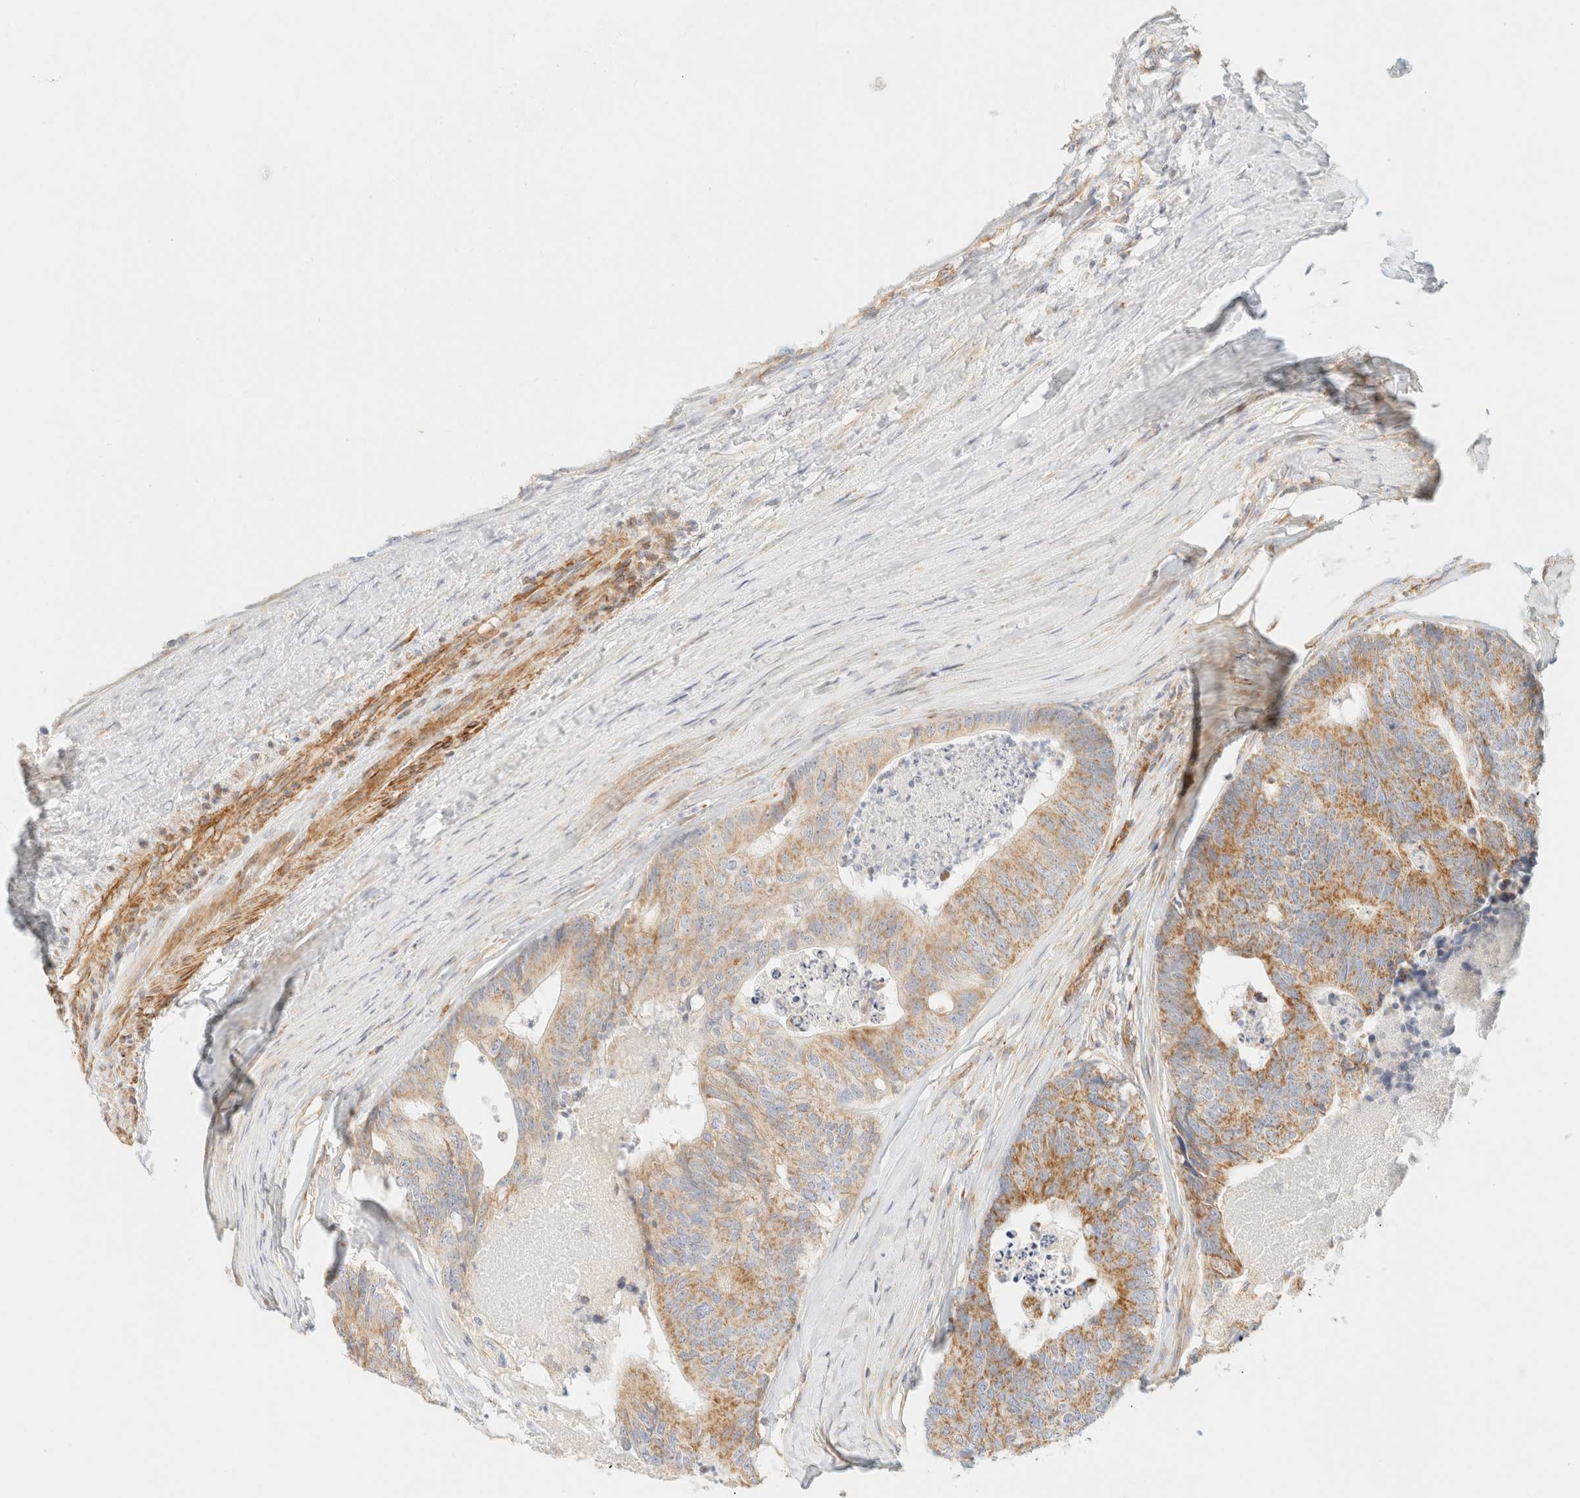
{"staining": {"intensity": "moderate", "quantity": ">75%", "location": "cytoplasmic/membranous"}, "tissue": "colorectal cancer", "cell_type": "Tumor cells", "image_type": "cancer", "snomed": [{"axis": "morphology", "description": "Adenocarcinoma, NOS"}, {"axis": "topography", "description": "Colon"}], "caption": "There is medium levels of moderate cytoplasmic/membranous staining in tumor cells of colorectal cancer (adenocarcinoma), as demonstrated by immunohistochemical staining (brown color).", "gene": "MRM3", "patient": {"sex": "female", "age": 67}}